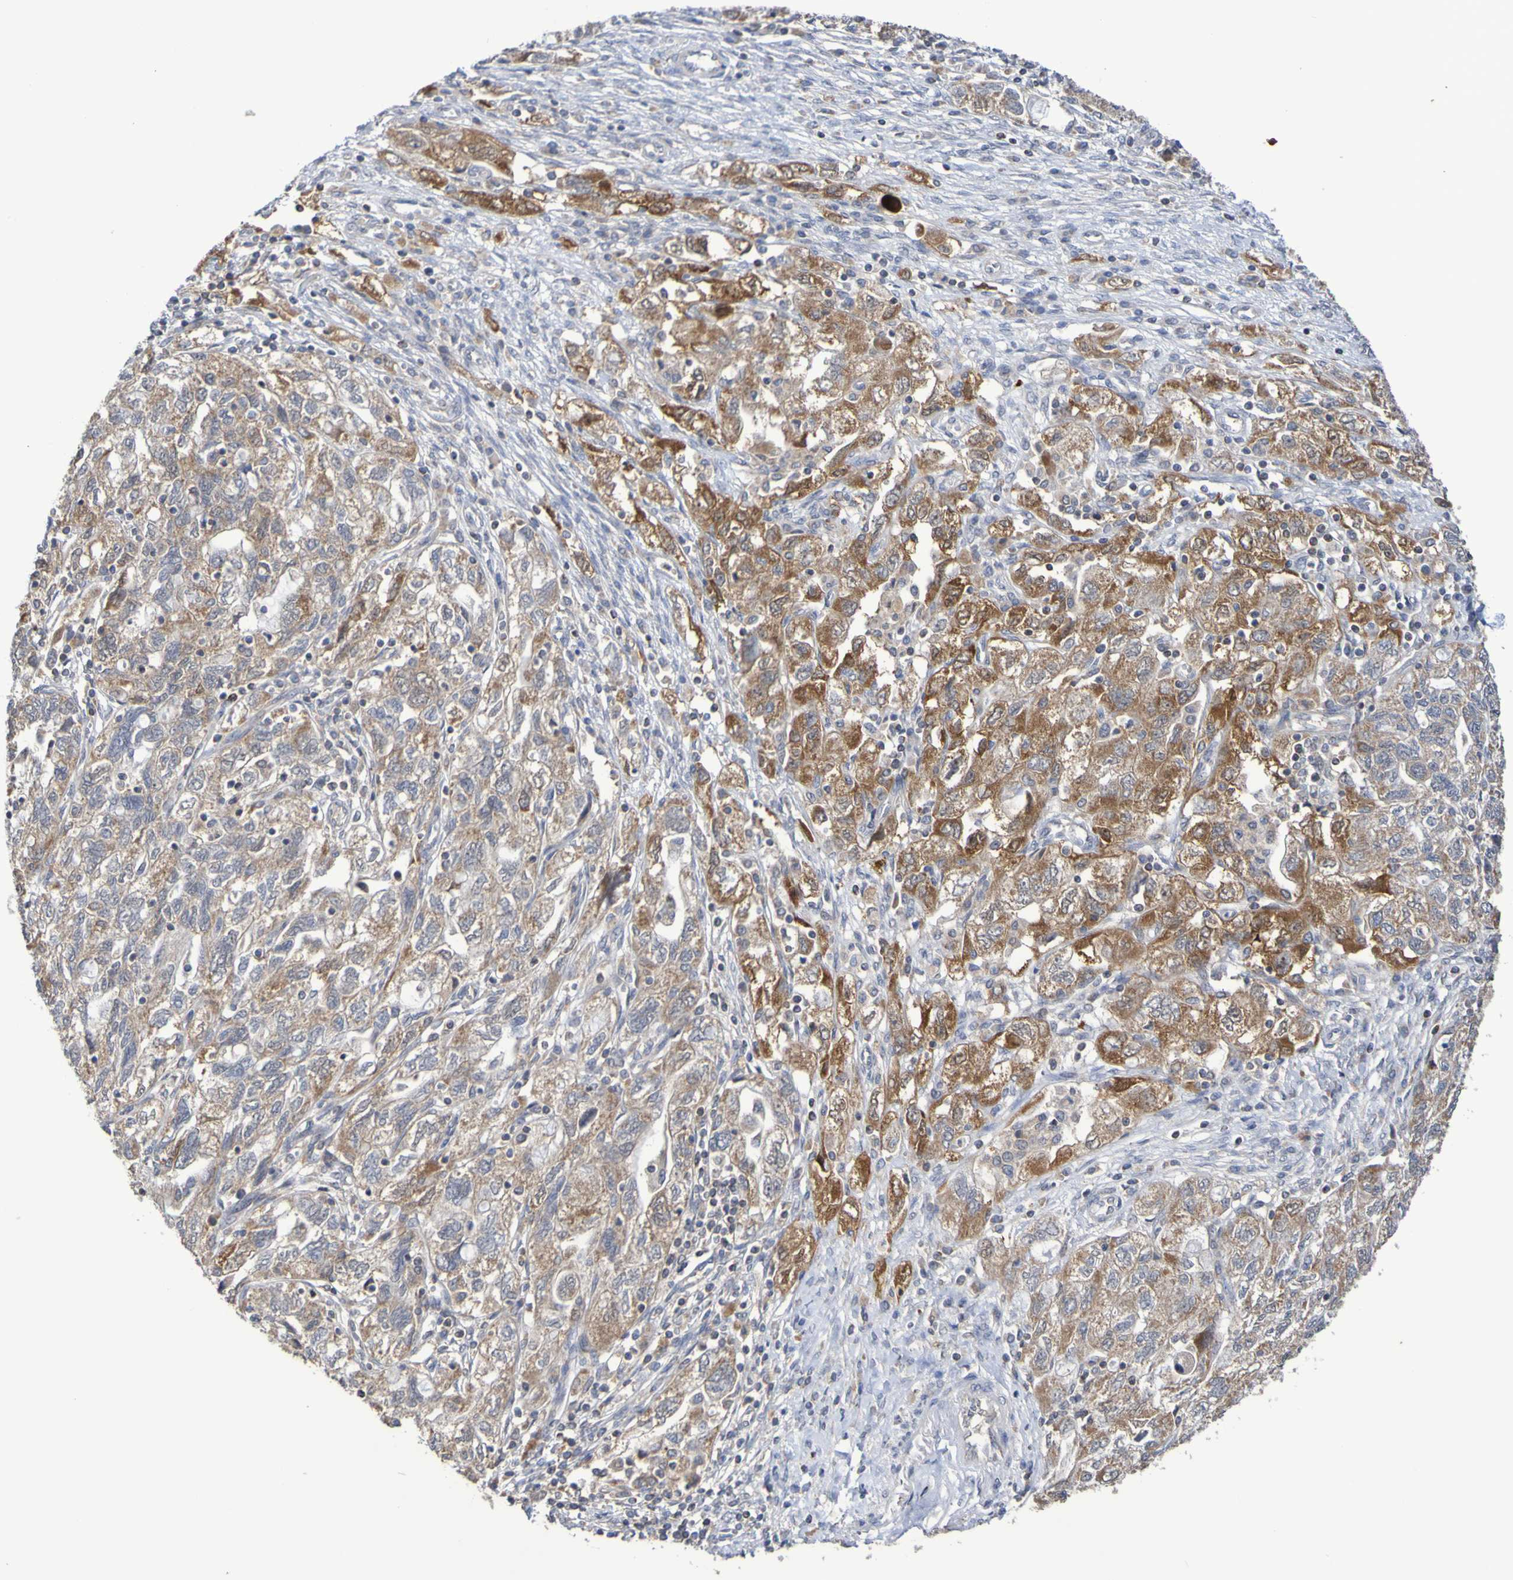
{"staining": {"intensity": "moderate", "quantity": "25%-75%", "location": "cytoplasmic/membranous"}, "tissue": "ovarian cancer", "cell_type": "Tumor cells", "image_type": "cancer", "snomed": [{"axis": "morphology", "description": "Carcinoma, NOS"}, {"axis": "morphology", "description": "Cystadenocarcinoma, serous, NOS"}, {"axis": "topography", "description": "Ovary"}], "caption": "Immunohistochemistry staining of ovarian carcinoma, which reveals medium levels of moderate cytoplasmic/membranous expression in about 25%-75% of tumor cells indicating moderate cytoplasmic/membranous protein expression. The staining was performed using DAB (3,3'-diaminobenzidine) (brown) for protein detection and nuclei were counterstained in hematoxylin (blue).", "gene": "C3orf18", "patient": {"sex": "female", "age": 69}}